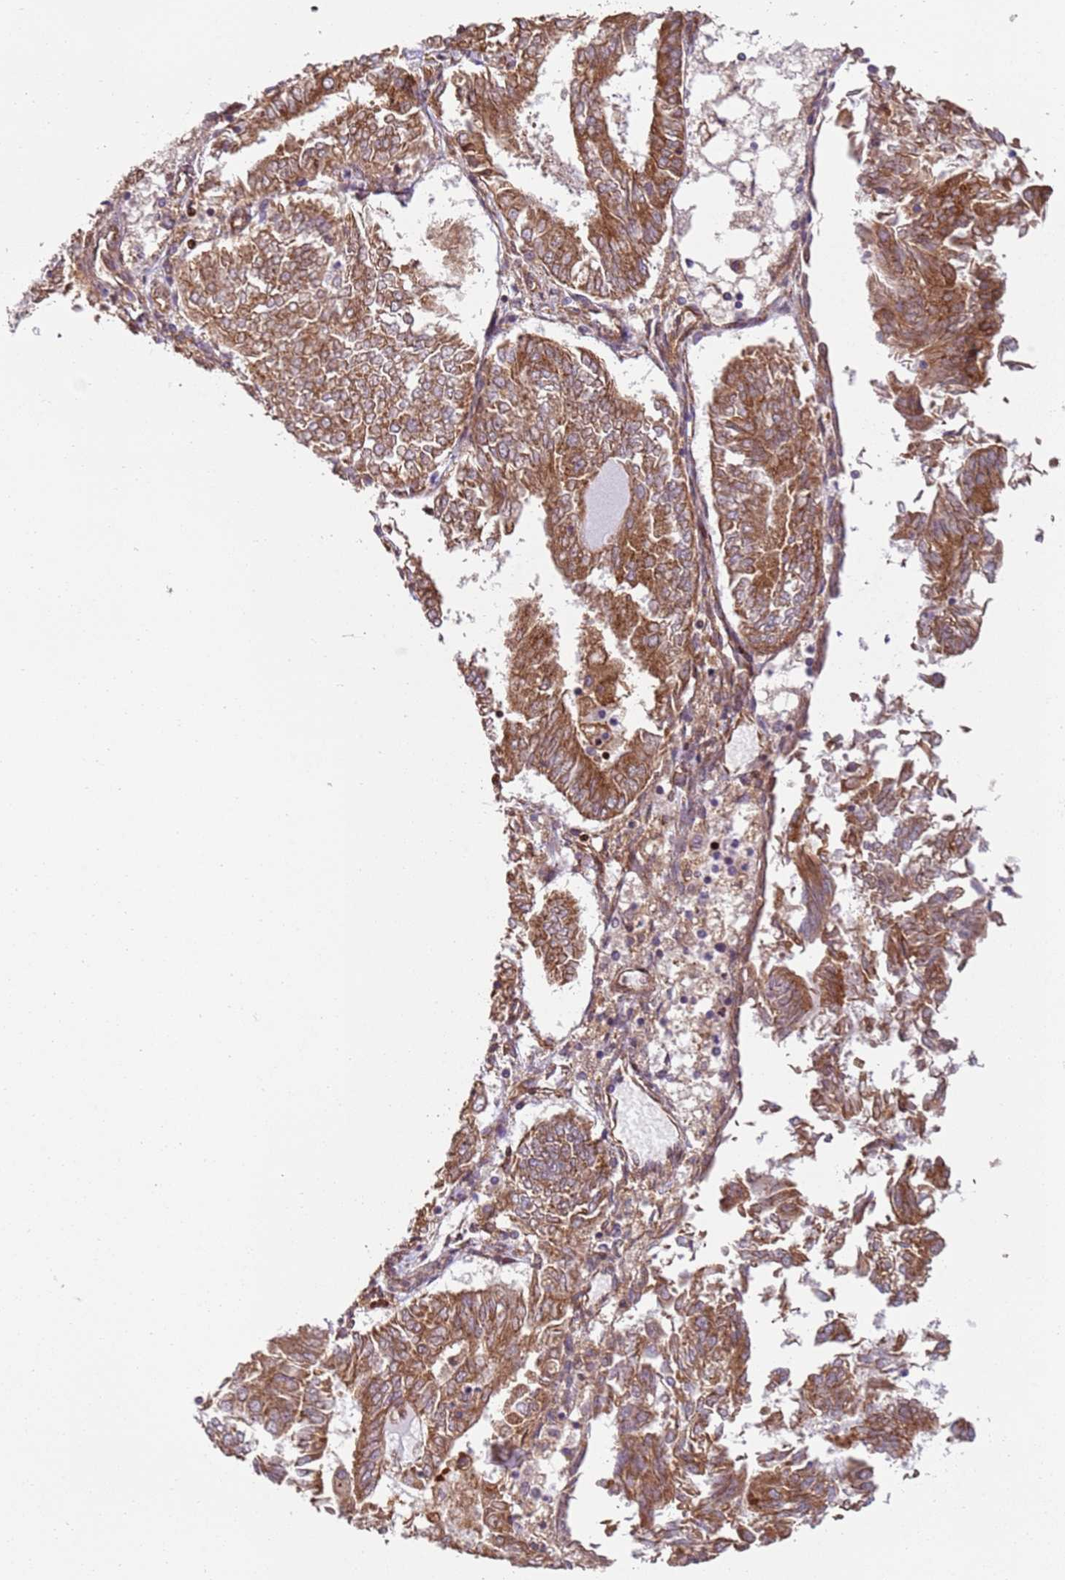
{"staining": {"intensity": "moderate", "quantity": ">75%", "location": "cytoplasmic/membranous"}, "tissue": "endometrial cancer", "cell_type": "Tumor cells", "image_type": "cancer", "snomed": [{"axis": "morphology", "description": "Adenocarcinoma, NOS"}, {"axis": "topography", "description": "Endometrium"}], "caption": "Endometrial cancer stained with DAB immunohistochemistry (IHC) shows medium levels of moderate cytoplasmic/membranous staining in approximately >75% of tumor cells.", "gene": "HNRNPLL", "patient": {"sex": "female", "age": 58}}